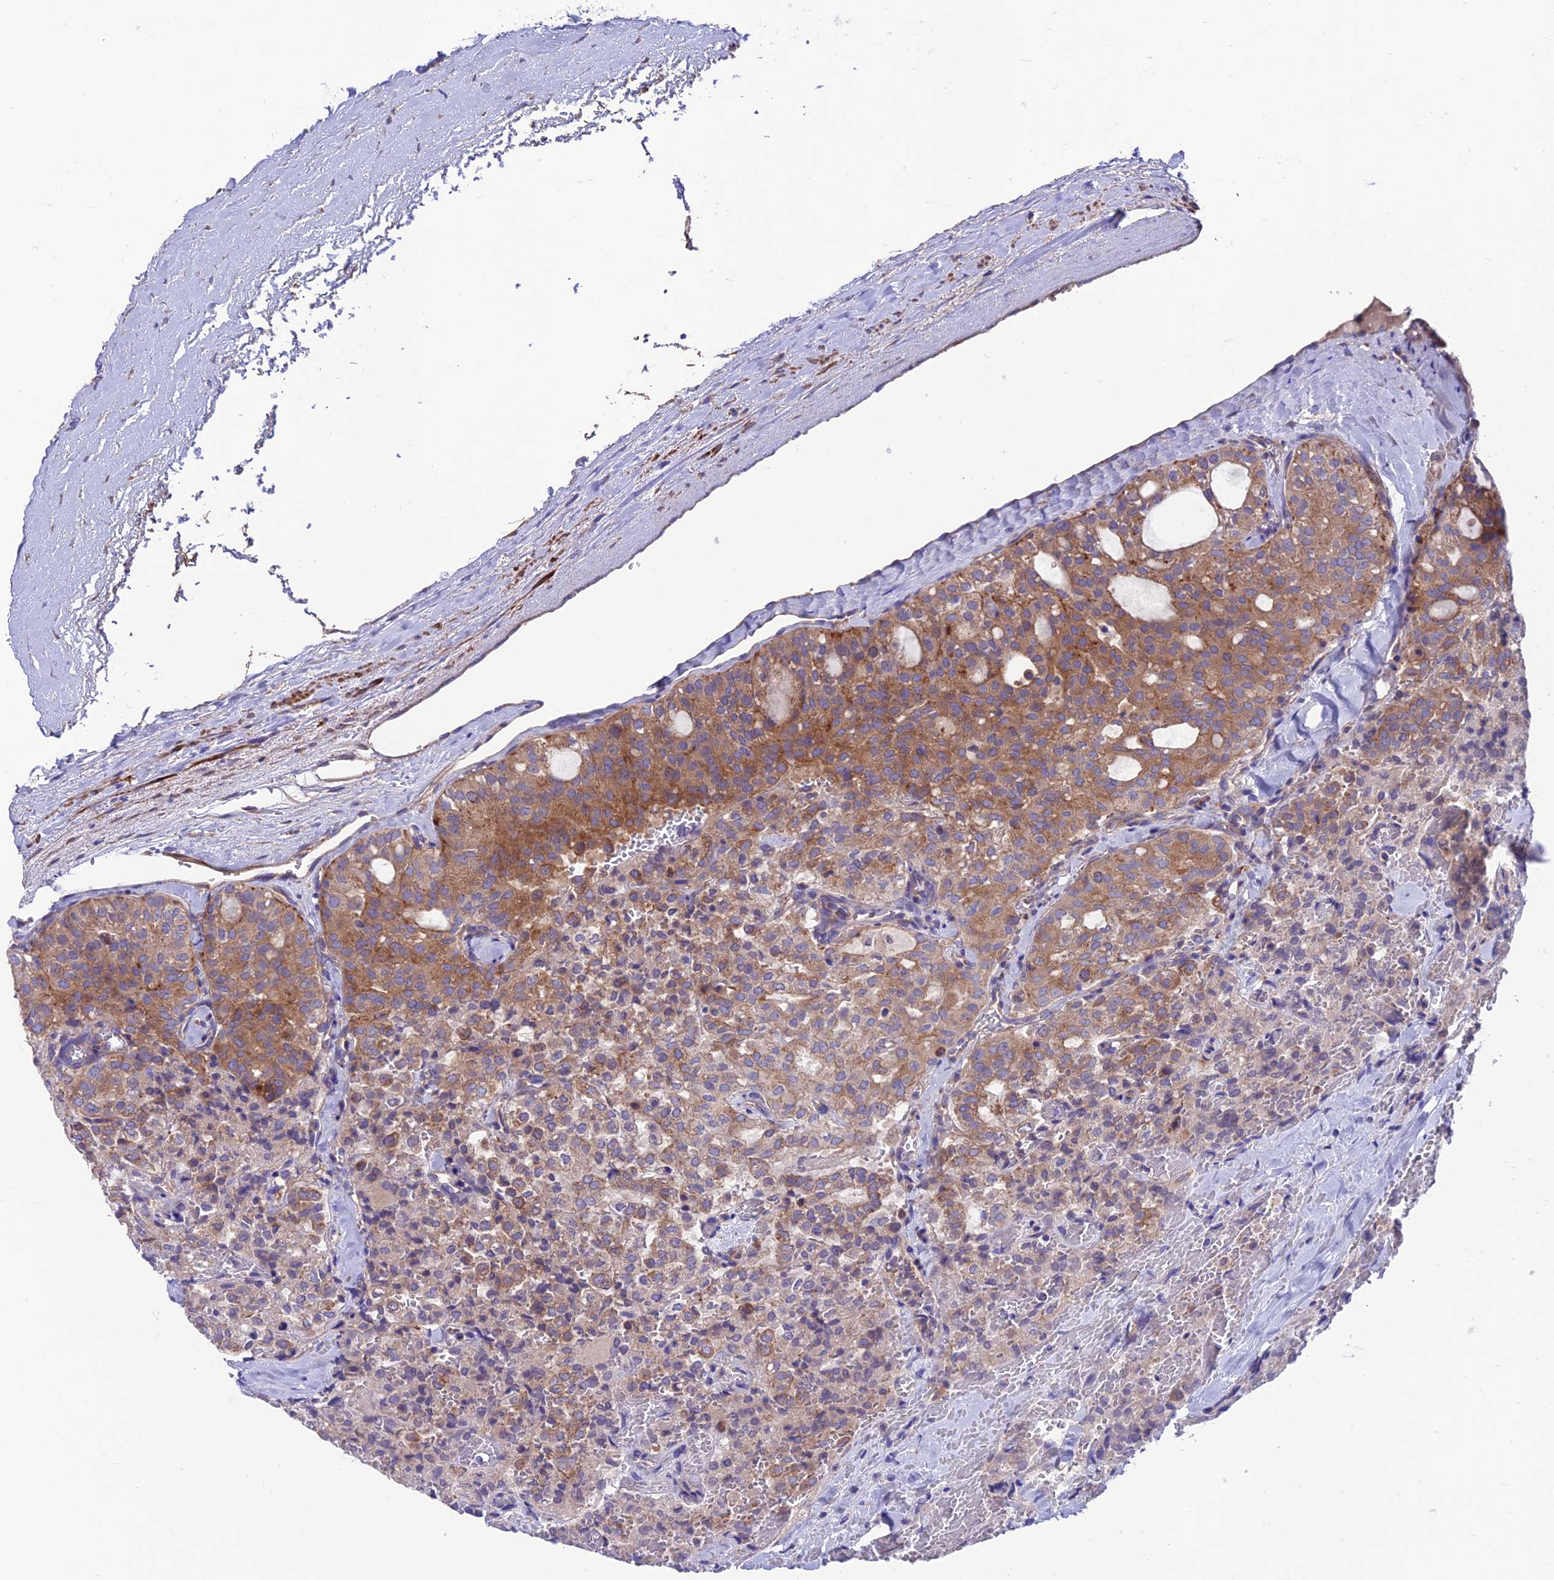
{"staining": {"intensity": "moderate", "quantity": ">75%", "location": "cytoplasmic/membranous"}, "tissue": "thyroid cancer", "cell_type": "Tumor cells", "image_type": "cancer", "snomed": [{"axis": "morphology", "description": "Follicular adenoma carcinoma, NOS"}, {"axis": "topography", "description": "Thyroid gland"}], "caption": "A brown stain labels moderate cytoplasmic/membranous positivity of a protein in human thyroid cancer (follicular adenoma carcinoma) tumor cells.", "gene": "VPS16", "patient": {"sex": "male", "age": 75}}